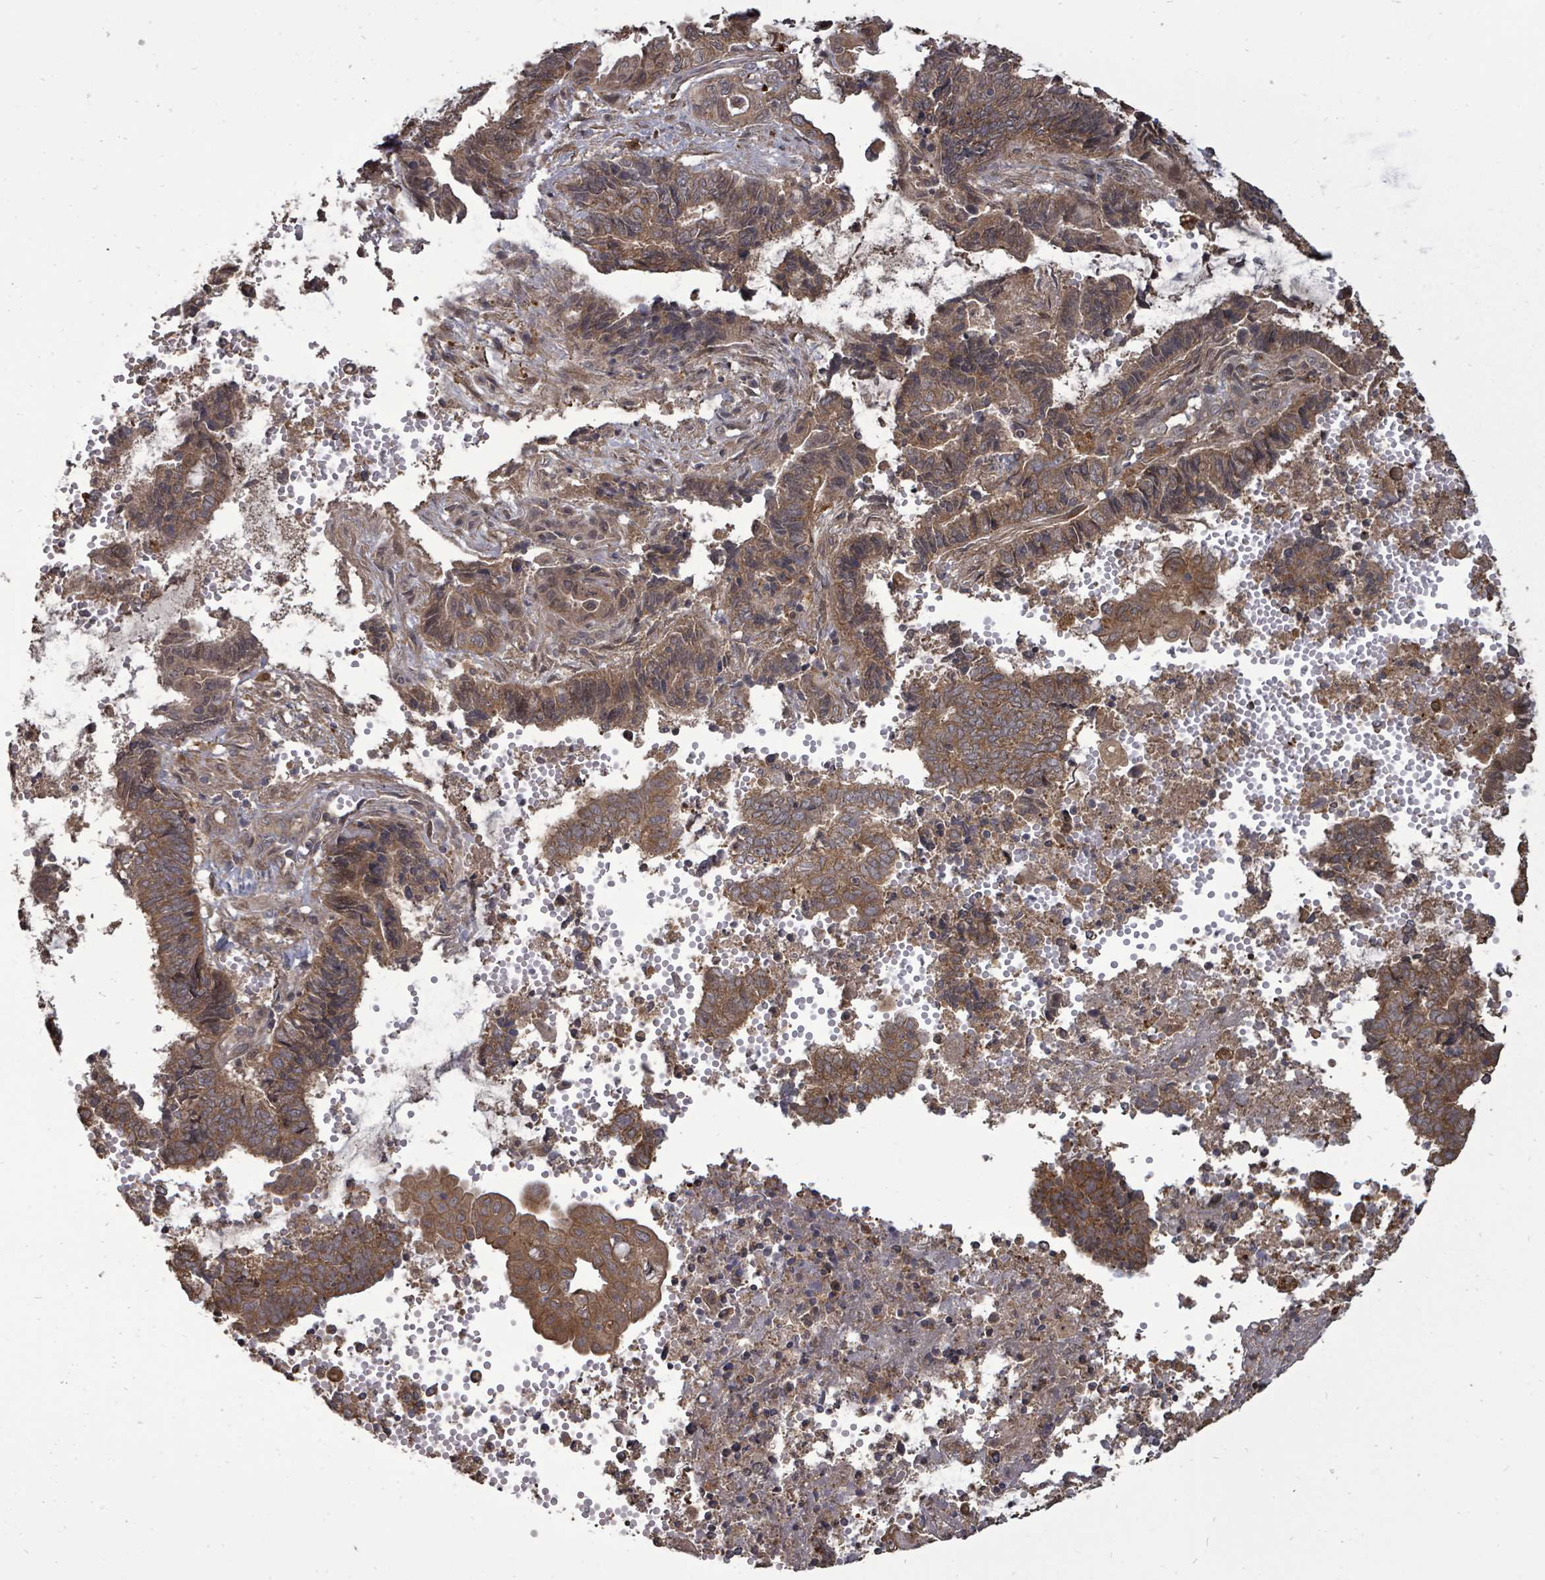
{"staining": {"intensity": "moderate", "quantity": ">75%", "location": "cytoplasmic/membranous"}, "tissue": "endometrial cancer", "cell_type": "Tumor cells", "image_type": "cancer", "snomed": [{"axis": "morphology", "description": "Adenocarcinoma, NOS"}, {"axis": "topography", "description": "Uterus"}, {"axis": "topography", "description": "Endometrium"}], "caption": "The micrograph reveals staining of adenocarcinoma (endometrial), revealing moderate cytoplasmic/membranous protein staining (brown color) within tumor cells. (Brightfield microscopy of DAB IHC at high magnification).", "gene": "EIF3C", "patient": {"sex": "female", "age": 70}}